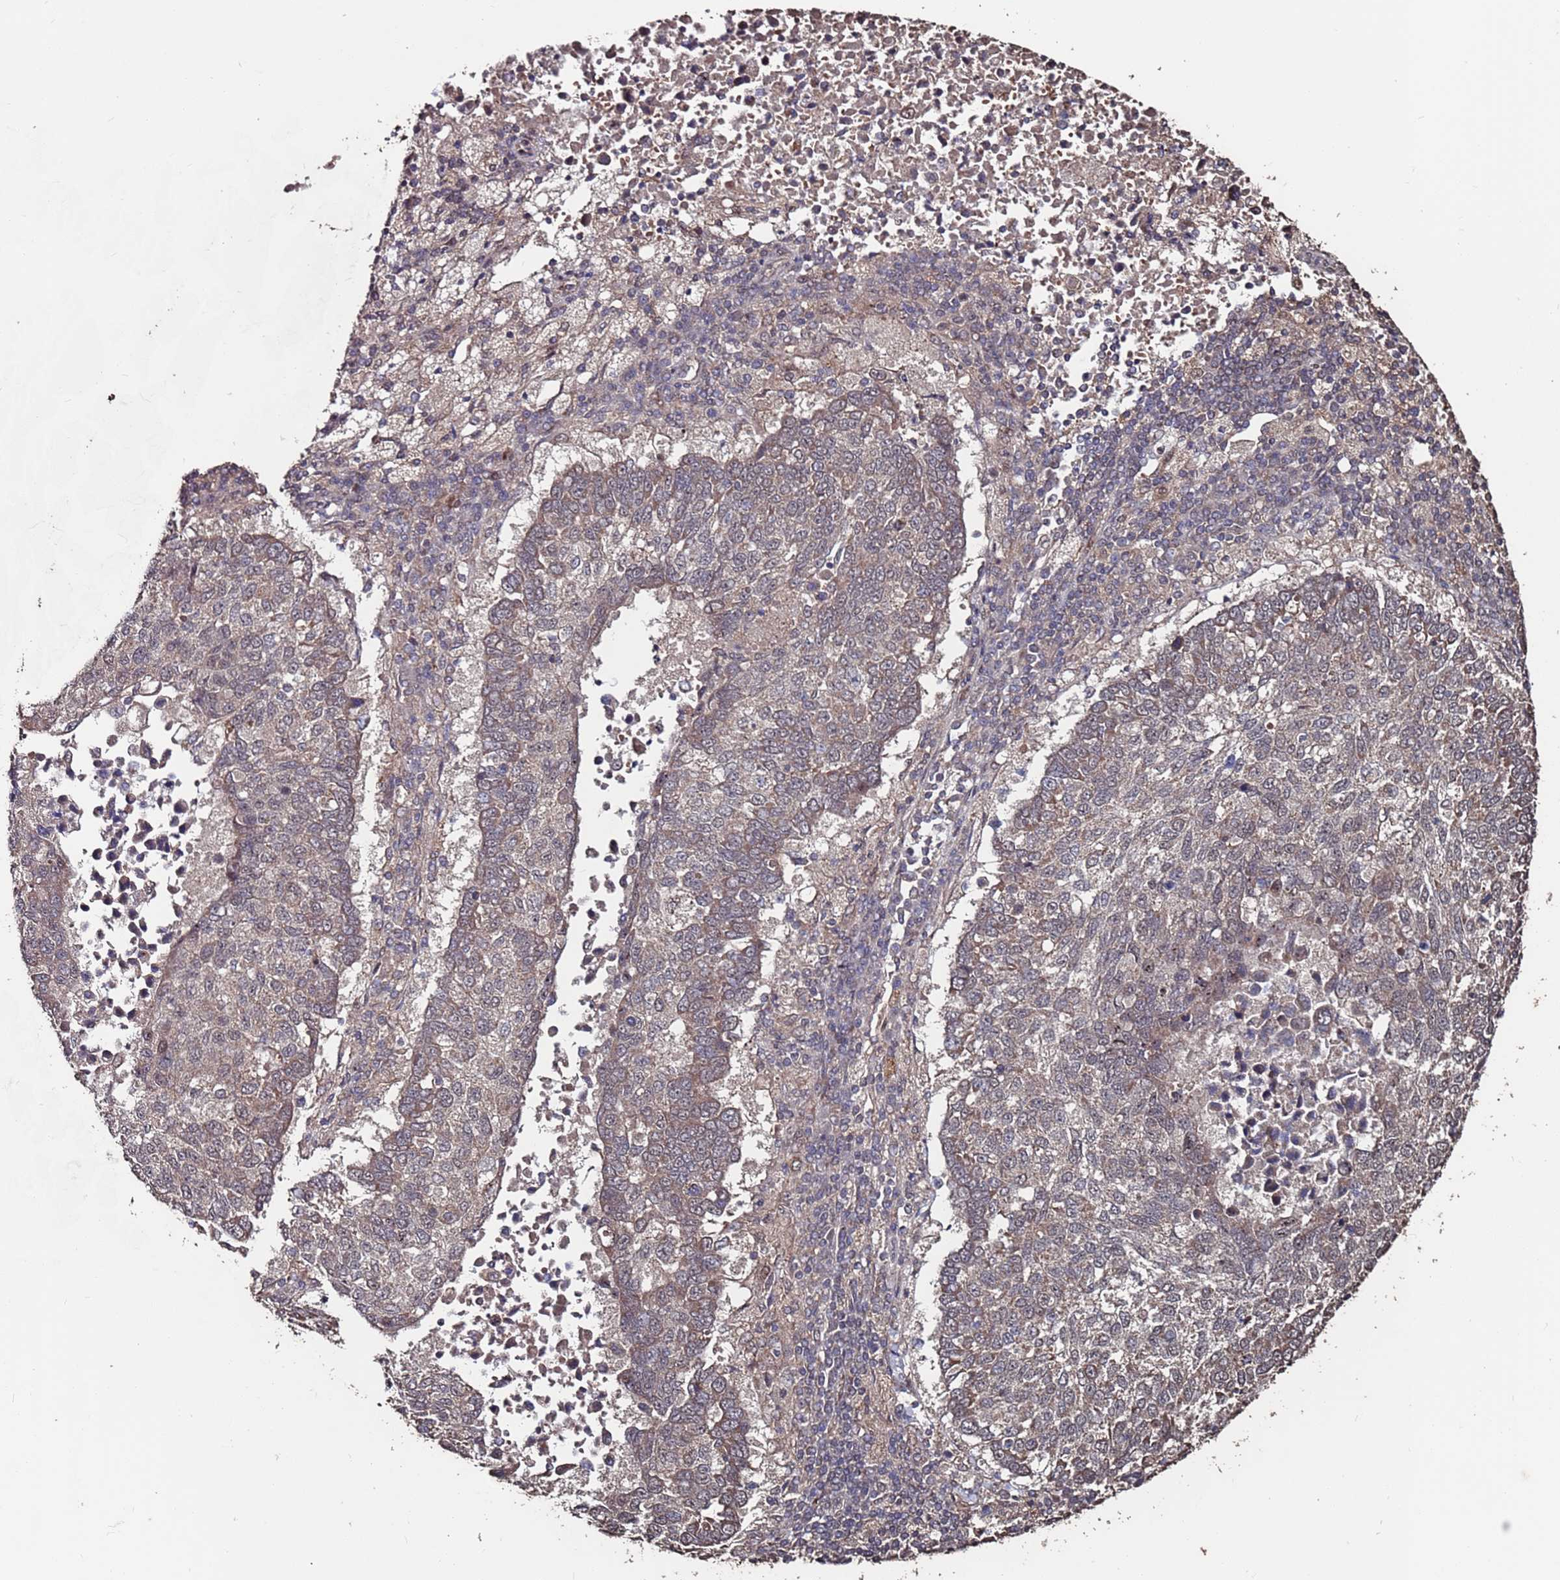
{"staining": {"intensity": "weak", "quantity": "25%-75%", "location": "cytoplasmic/membranous"}, "tissue": "lung cancer", "cell_type": "Tumor cells", "image_type": "cancer", "snomed": [{"axis": "morphology", "description": "Squamous cell carcinoma, NOS"}, {"axis": "topography", "description": "Lung"}], "caption": "A photomicrograph showing weak cytoplasmic/membranous expression in about 25%-75% of tumor cells in lung squamous cell carcinoma, as visualized by brown immunohistochemical staining.", "gene": "PRR7", "patient": {"sex": "male", "age": 73}}